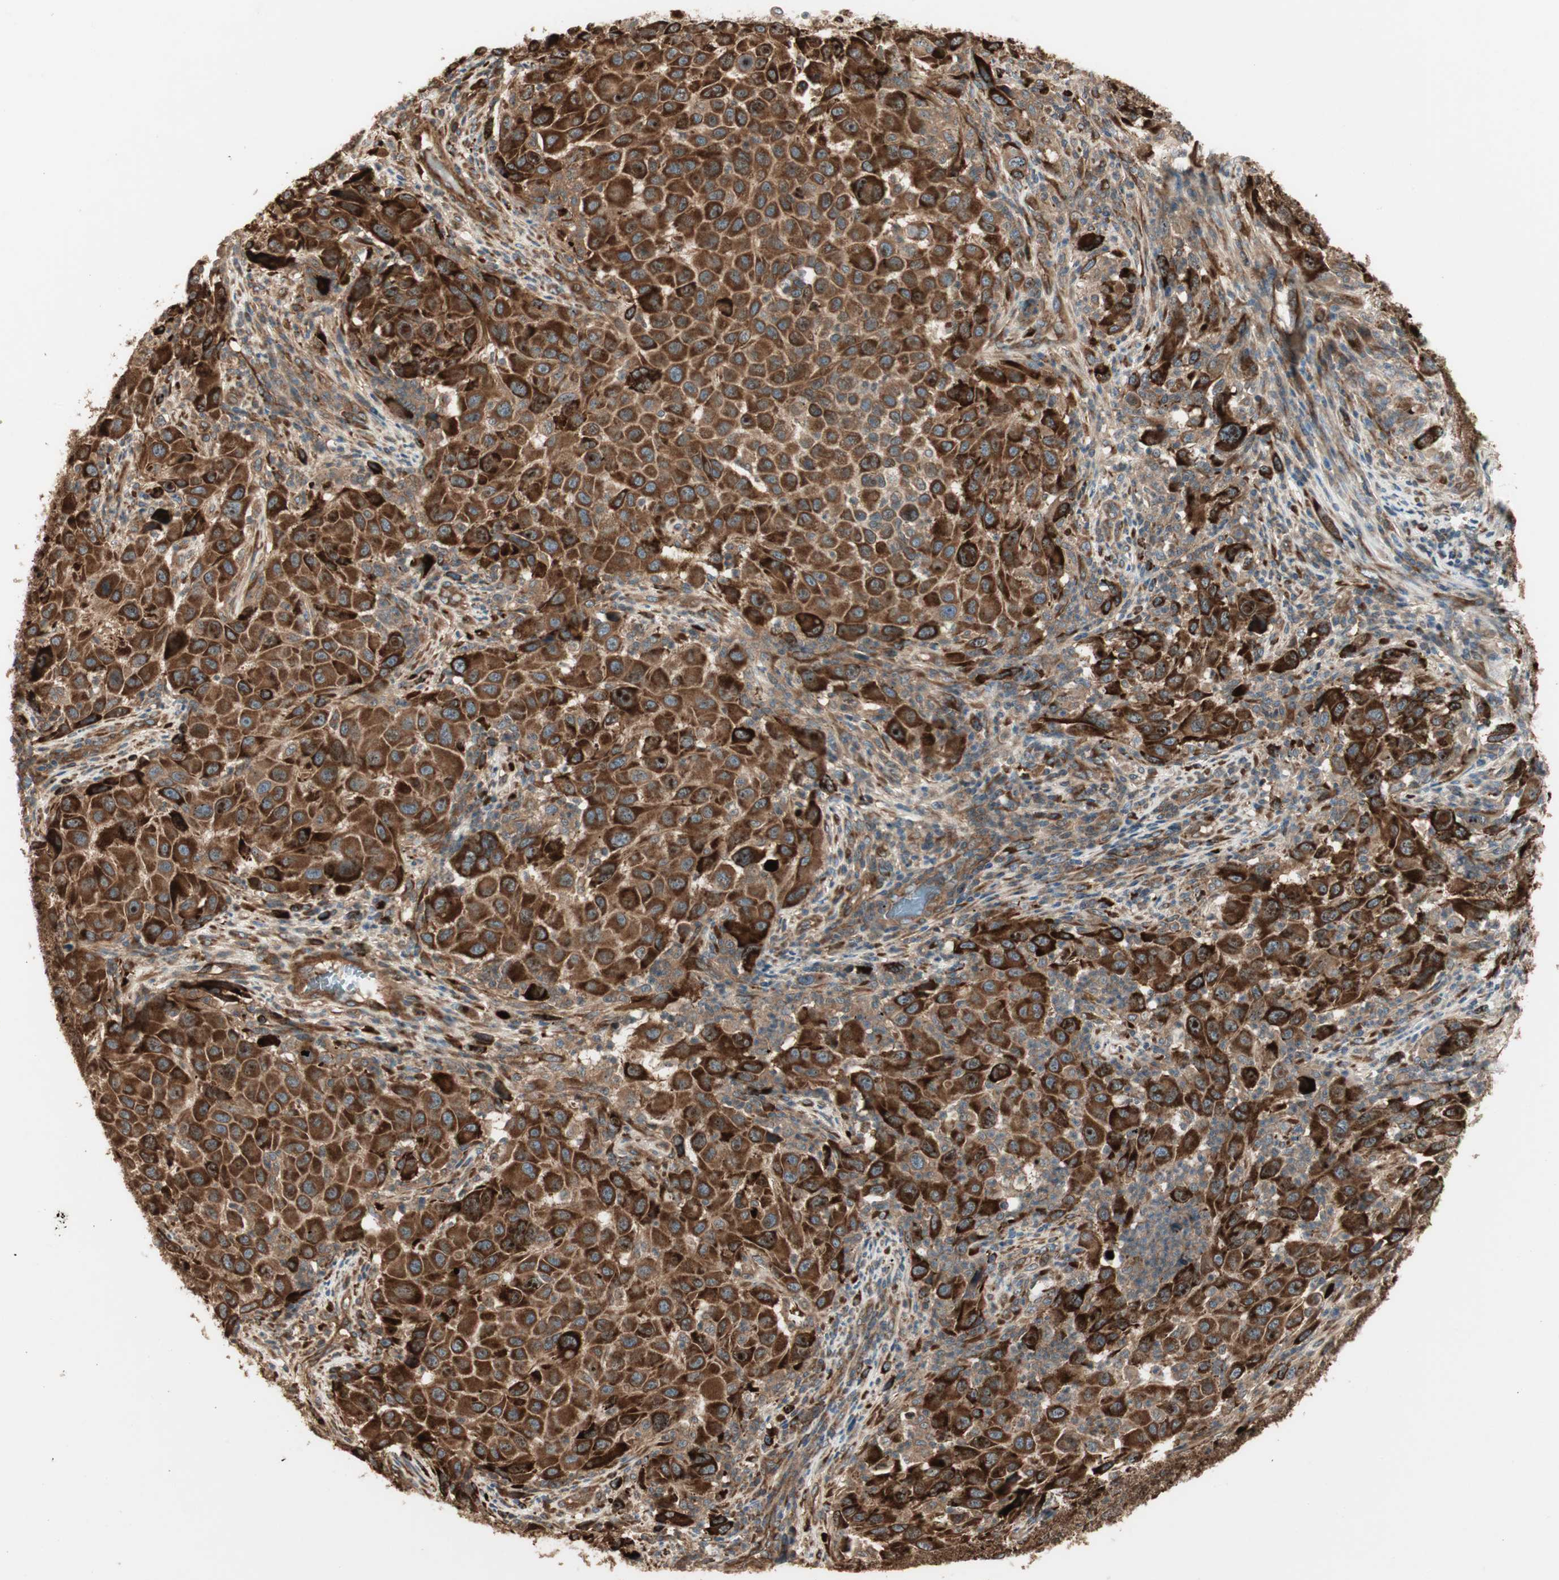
{"staining": {"intensity": "strong", "quantity": ">75%", "location": "cytoplasmic/membranous"}, "tissue": "melanoma", "cell_type": "Tumor cells", "image_type": "cancer", "snomed": [{"axis": "morphology", "description": "Malignant melanoma, Metastatic site"}, {"axis": "topography", "description": "Lymph node"}], "caption": "Protein expression analysis of malignant melanoma (metastatic site) exhibits strong cytoplasmic/membranous expression in approximately >75% of tumor cells.", "gene": "PRKG1", "patient": {"sex": "male", "age": 61}}